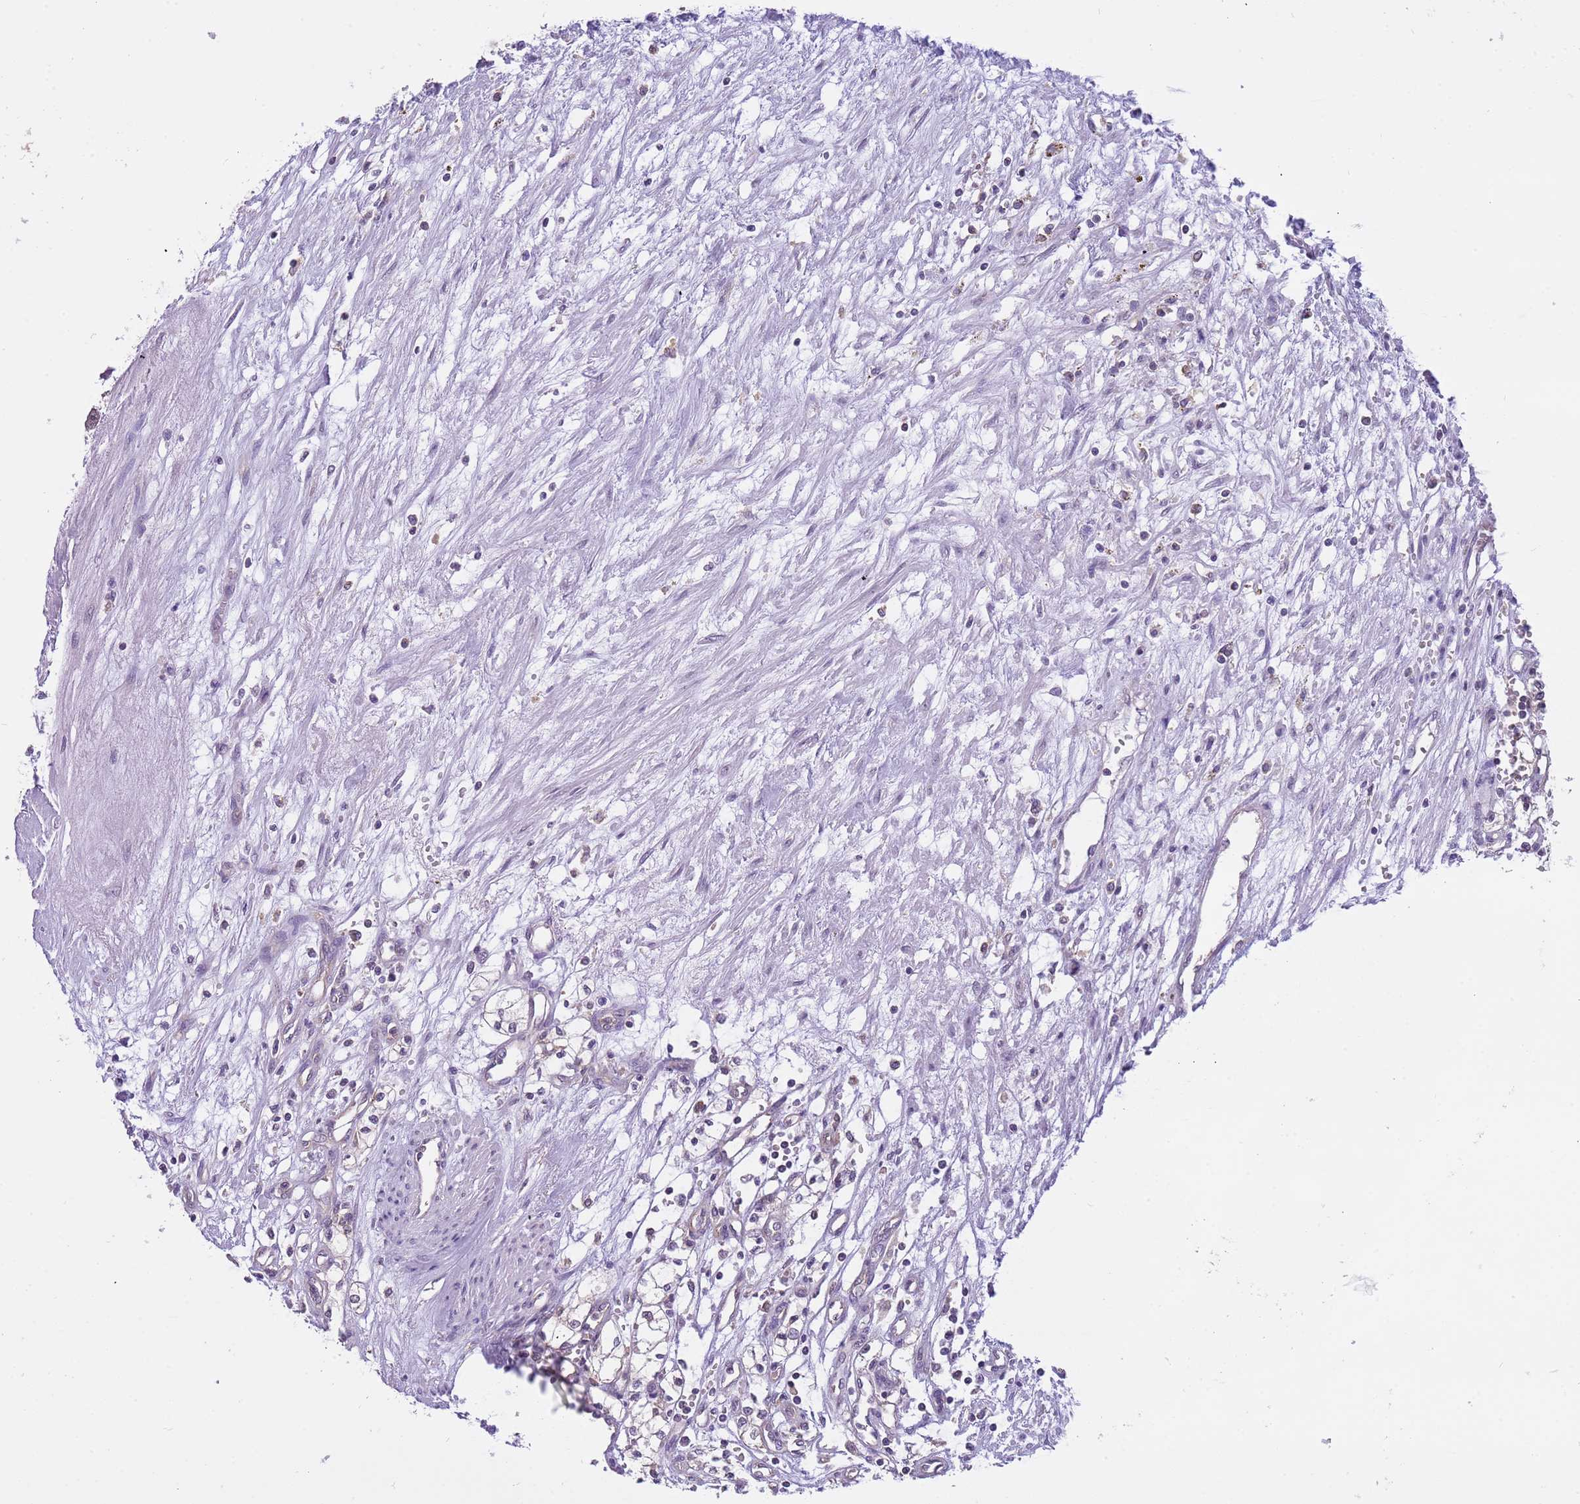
{"staining": {"intensity": "negative", "quantity": "none", "location": "none"}, "tissue": "renal cancer", "cell_type": "Tumor cells", "image_type": "cancer", "snomed": [{"axis": "morphology", "description": "Adenocarcinoma, NOS"}, {"axis": "topography", "description": "Kidney"}], "caption": "Immunohistochemistry (IHC) of renal cancer (adenocarcinoma) demonstrates no positivity in tumor cells.", "gene": "STIP1", "patient": {"sex": "male", "age": 59}}